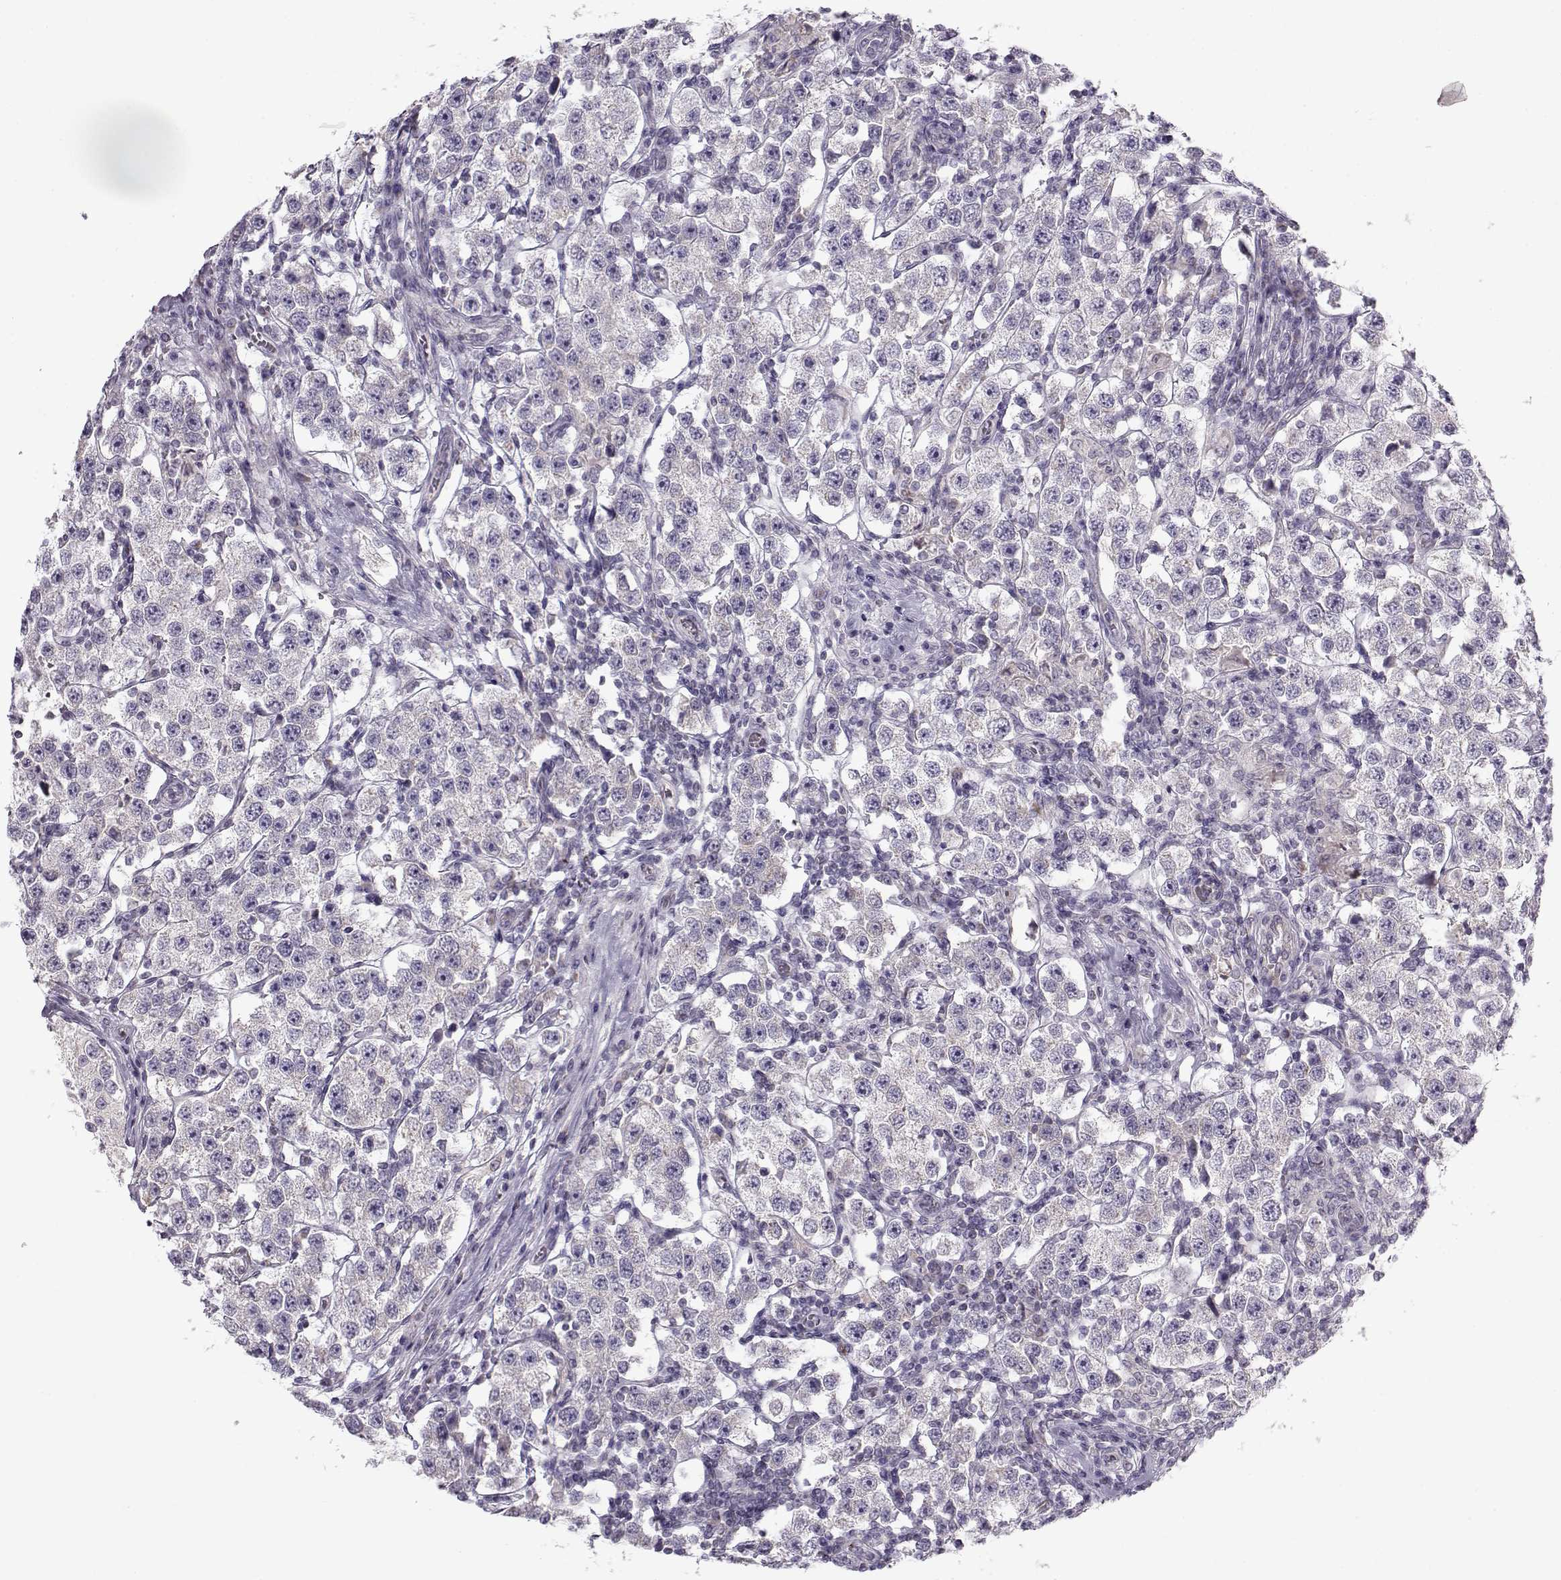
{"staining": {"intensity": "negative", "quantity": "none", "location": "none"}, "tissue": "testis cancer", "cell_type": "Tumor cells", "image_type": "cancer", "snomed": [{"axis": "morphology", "description": "Seminoma, NOS"}, {"axis": "topography", "description": "Testis"}], "caption": "An immunohistochemistry photomicrograph of testis cancer (seminoma) is shown. There is no staining in tumor cells of testis cancer (seminoma).", "gene": "KLF17", "patient": {"sex": "male", "age": 37}}